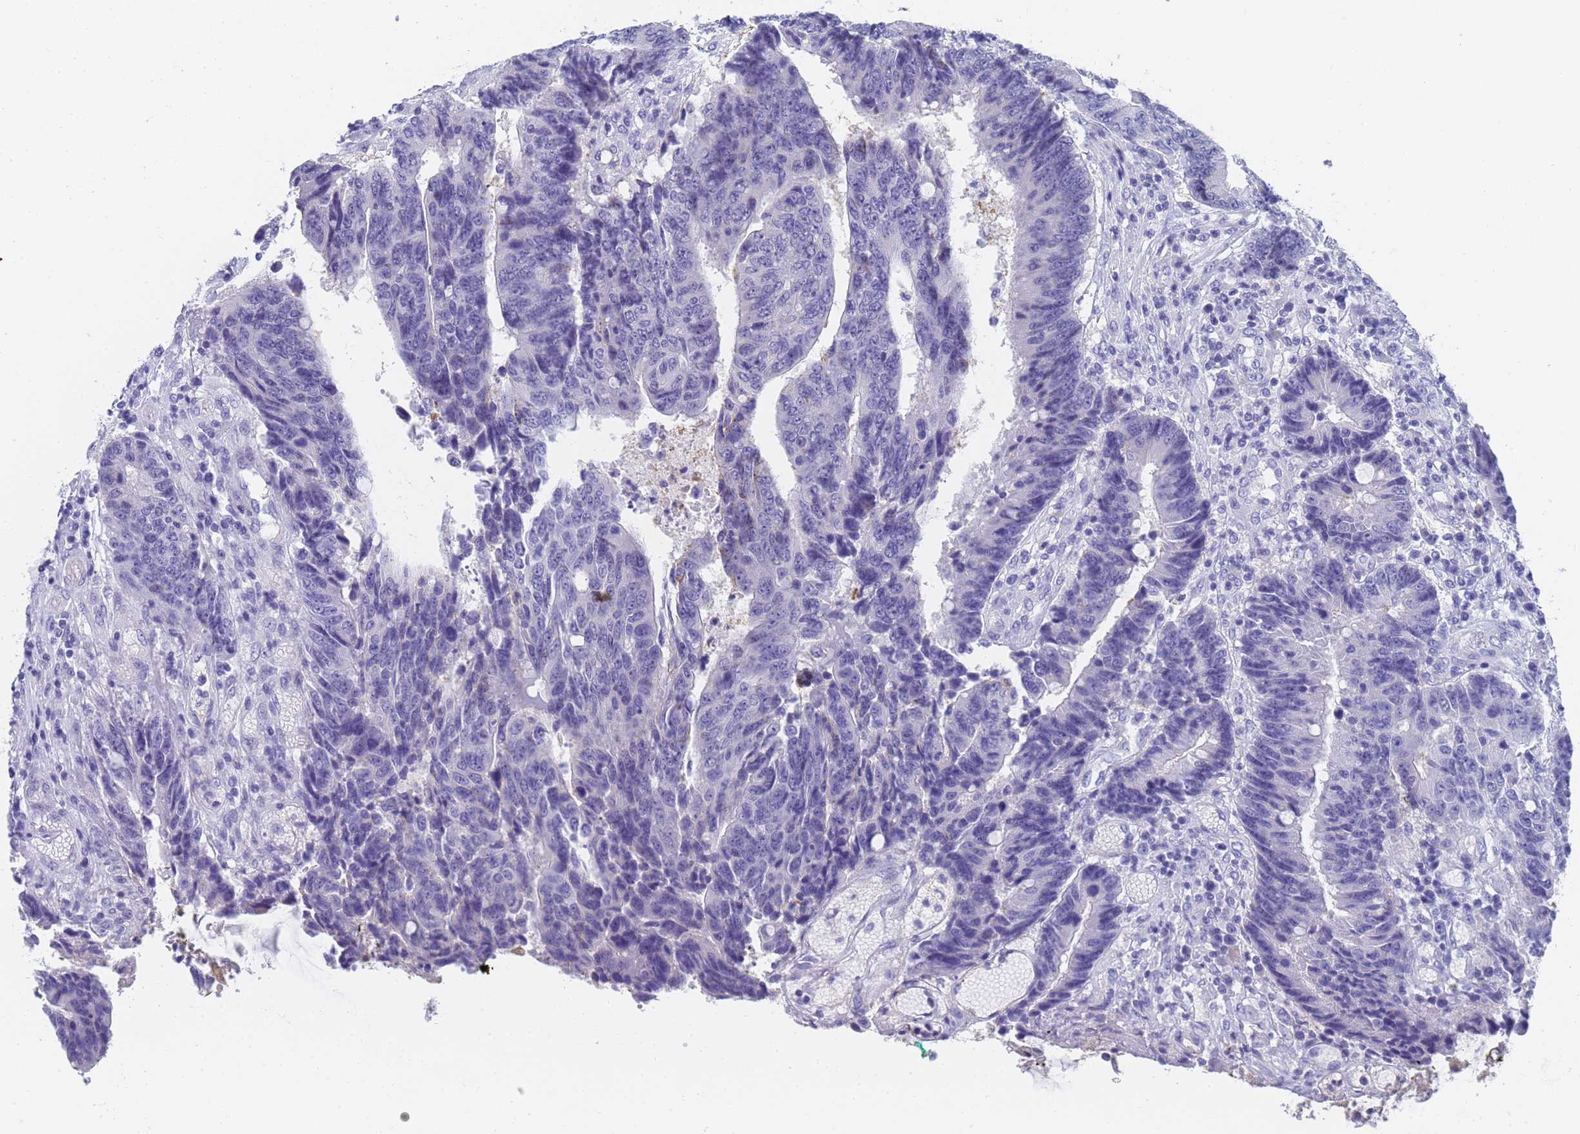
{"staining": {"intensity": "negative", "quantity": "none", "location": "none"}, "tissue": "colorectal cancer", "cell_type": "Tumor cells", "image_type": "cancer", "snomed": [{"axis": "morphology", "description": "Adenocarcinoma, NOS"}, {"axis": "topography", "description": "Rectum"}], "caption": "Immunohistochemistry (IHC) micrograph of human adenocarcinoma (colorectal) stained for a protein (brown), which reveals no expression in tumor cells.", "gene": "STATH", "patient": {"sex": "male", "age": 84}}